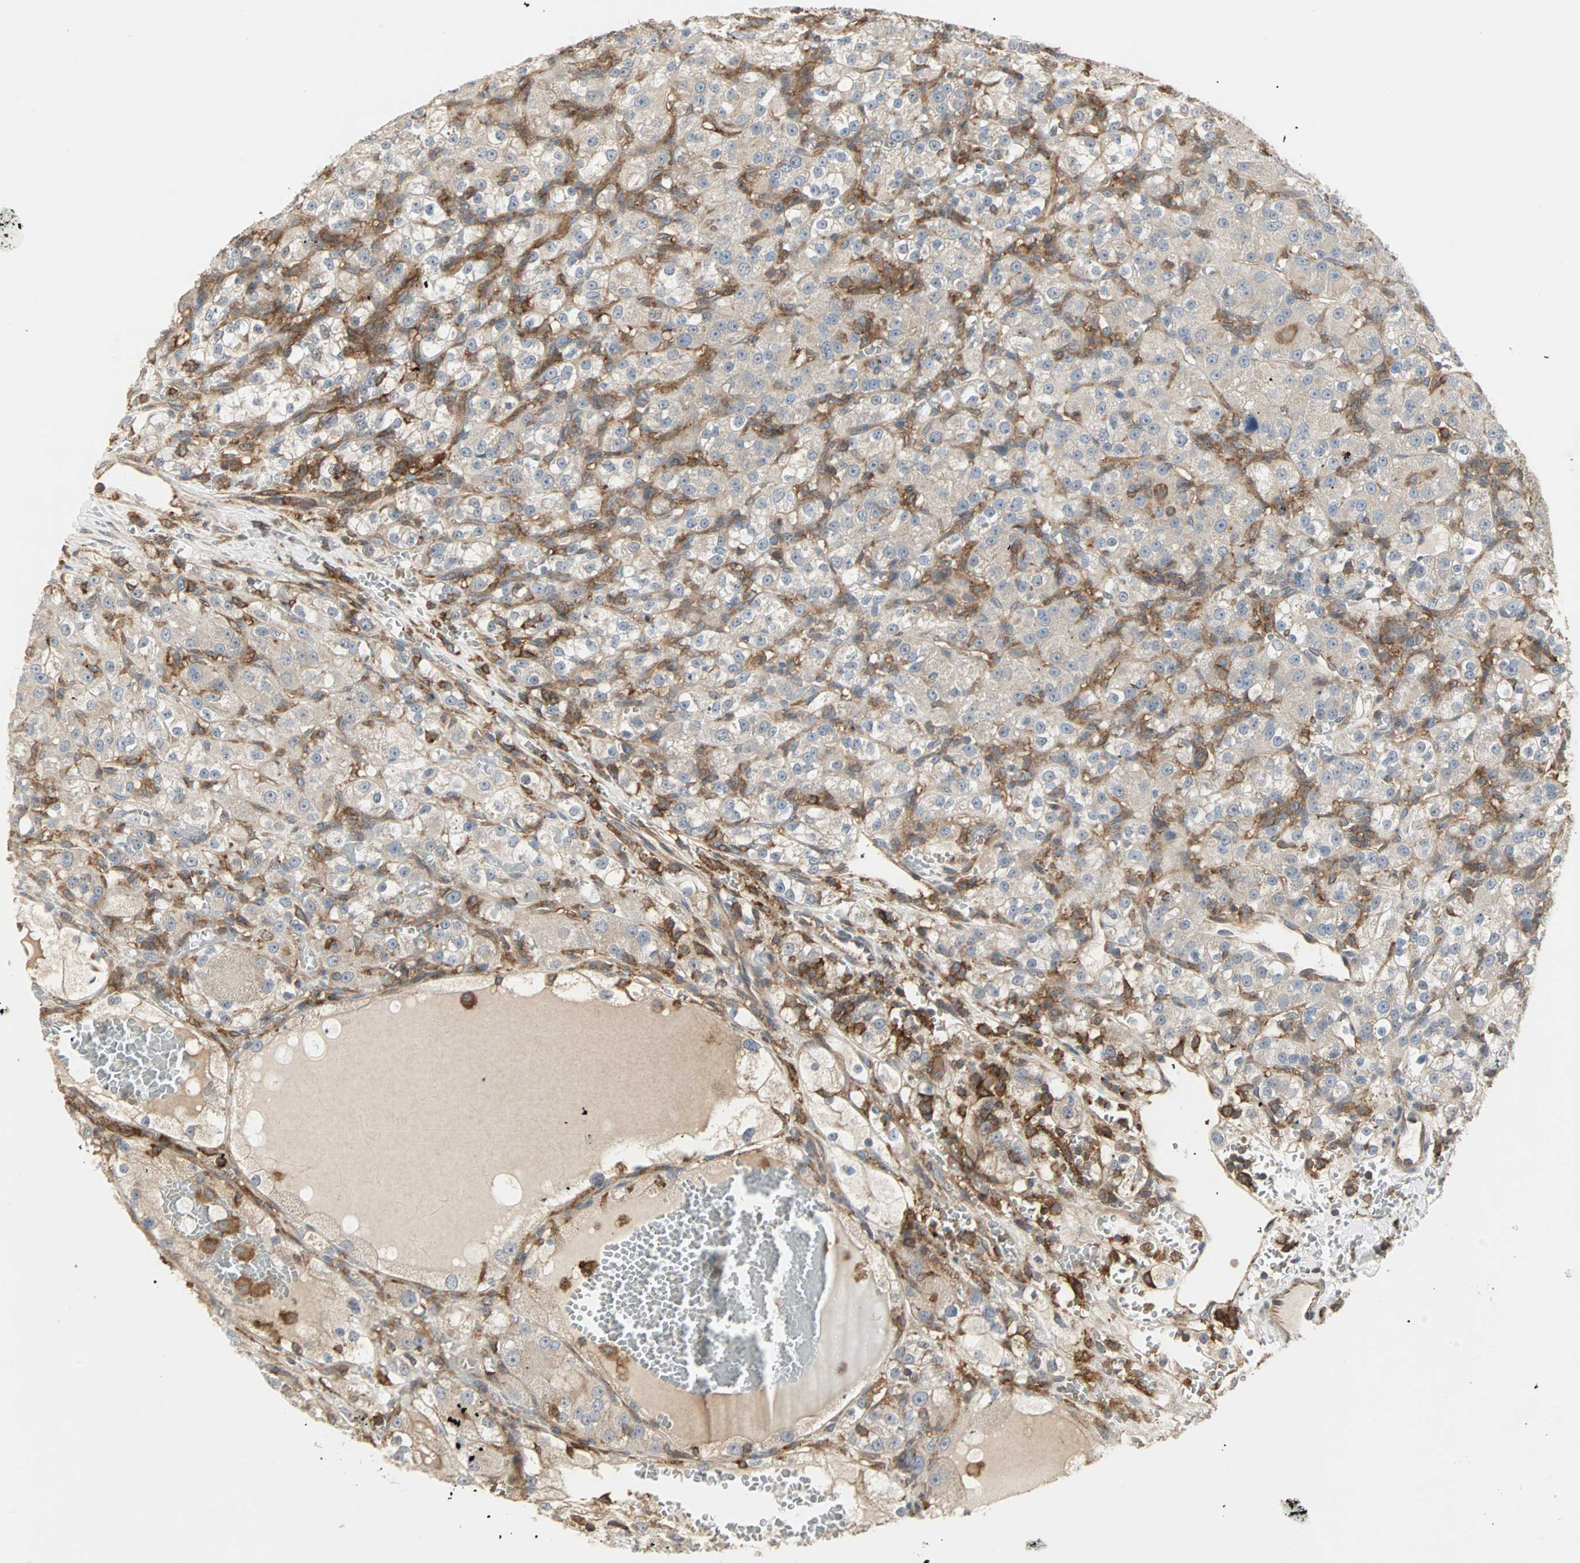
{"staining": {"intensity": "weak", "quantity": ">75%", "location": "cytoplasmic/membranous"}, "tissue": "renal cancer", "cell_type": "Tumor cells", "image_type": "cancer", "snomed": [{"axis": "morphology", "description": "Normal tissue, NOS"}, {"axis": "morphology", "description": "Adenocarcinoma, NOS"}, {"axis": "topography", "description": "Kidney"}], "caption": "Immunohistochemical staining of human adenocarcinoma (renal) exhibits low levels of weak cytoplasmic/membranous protein expression in approximately >75% of tumor cells.", "gene": "GNAI2", "patient": {"sex": "male", "age": 61}}